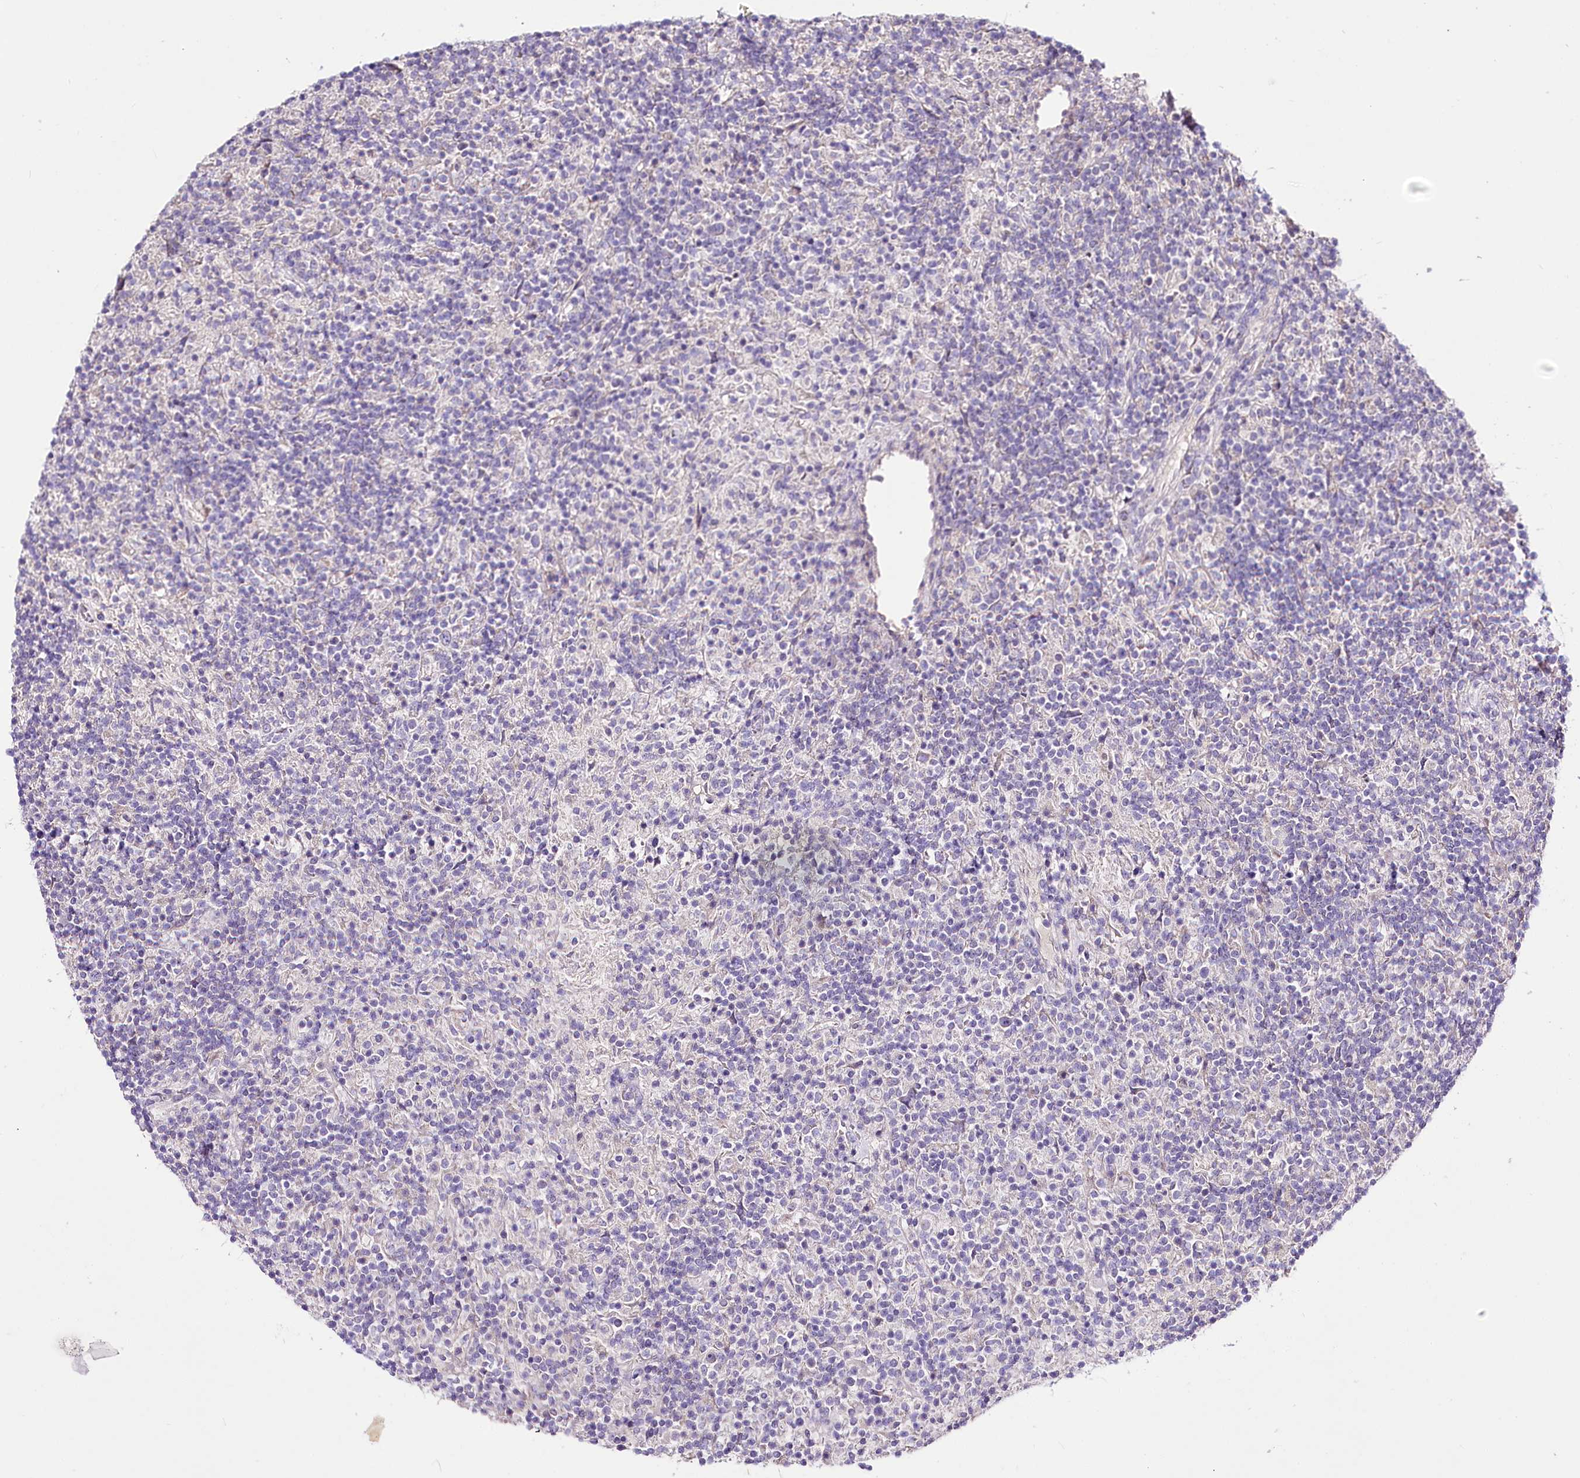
{"staining": {"intensity": "negative", "quantity": "none", "location": "none"}, "tissue": "lymphoma", "cell_type": "Tumor cells", "image_type": "cancer", "snomed": [{"axis": "morphology", "description": "Hodgkin's disease, NOS"}, {"axis": "topography", "description": "Lymph node"}], "caption": "Image shows no protein expression in tumor cells of Hodgkin's disease tissue.", "gene": "LRRC14B", "patient": {"sex": "male", "age": 70}}